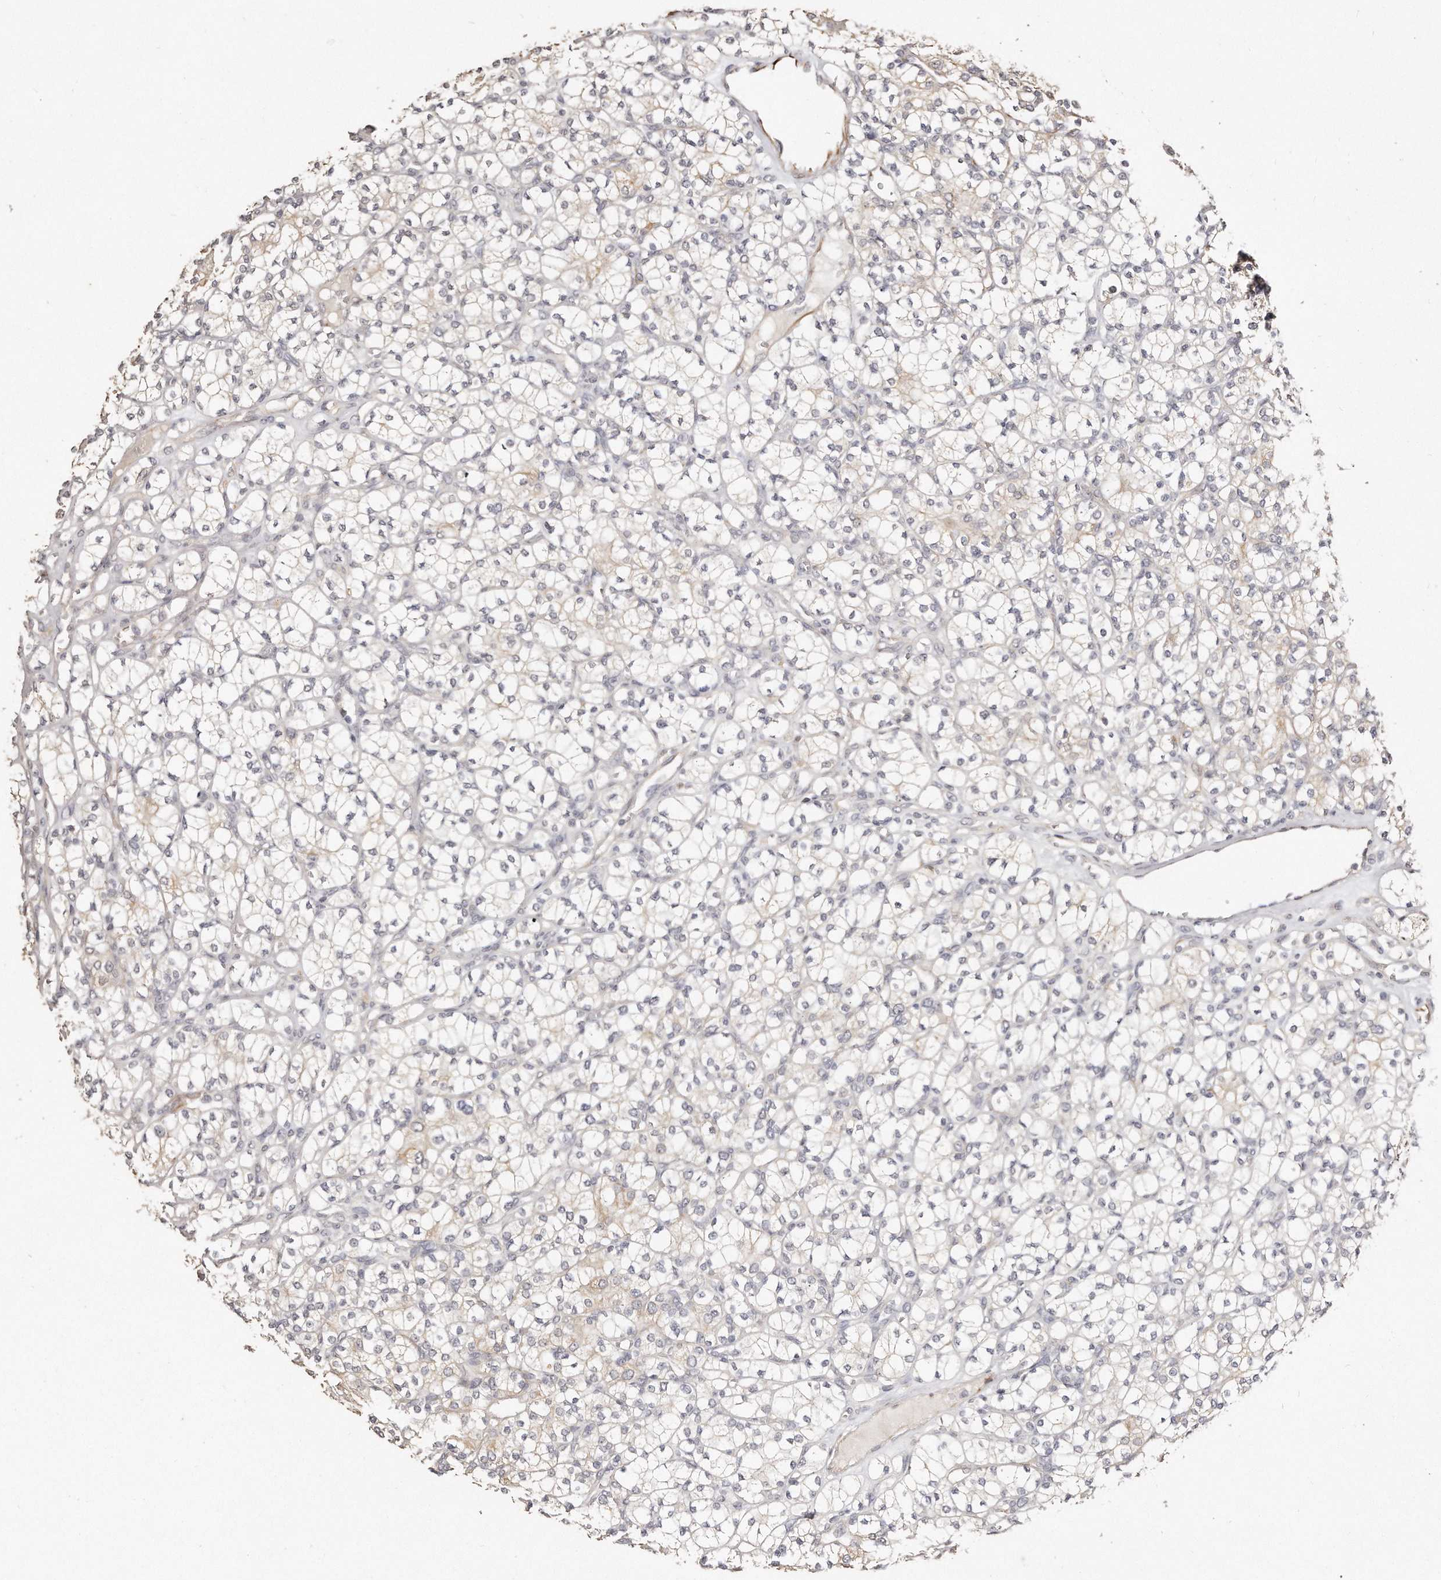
{"staining": {"intensity": "weak", "quantity": "25%-75%", "location": "cytoplasmic/membranous"}, "tissue": "renal cancer", "cell_type": "Tumor cells", "image_type": "cancer", "snomed": [{"axis": "morphology", "description": "Adenocarcinoma, NOS"}, {"axis": "topography", "description": "Kidney"}], "caption": "A histopathology image showing weak cytoplasmic/membranous positivity in about 25%-75% of tumor cells in renal adenocarcinoma, as visualized by brown immunohistochemical staining.", "gene": "ZYG11A", "patient": {"sex": "male", "age": 77}}